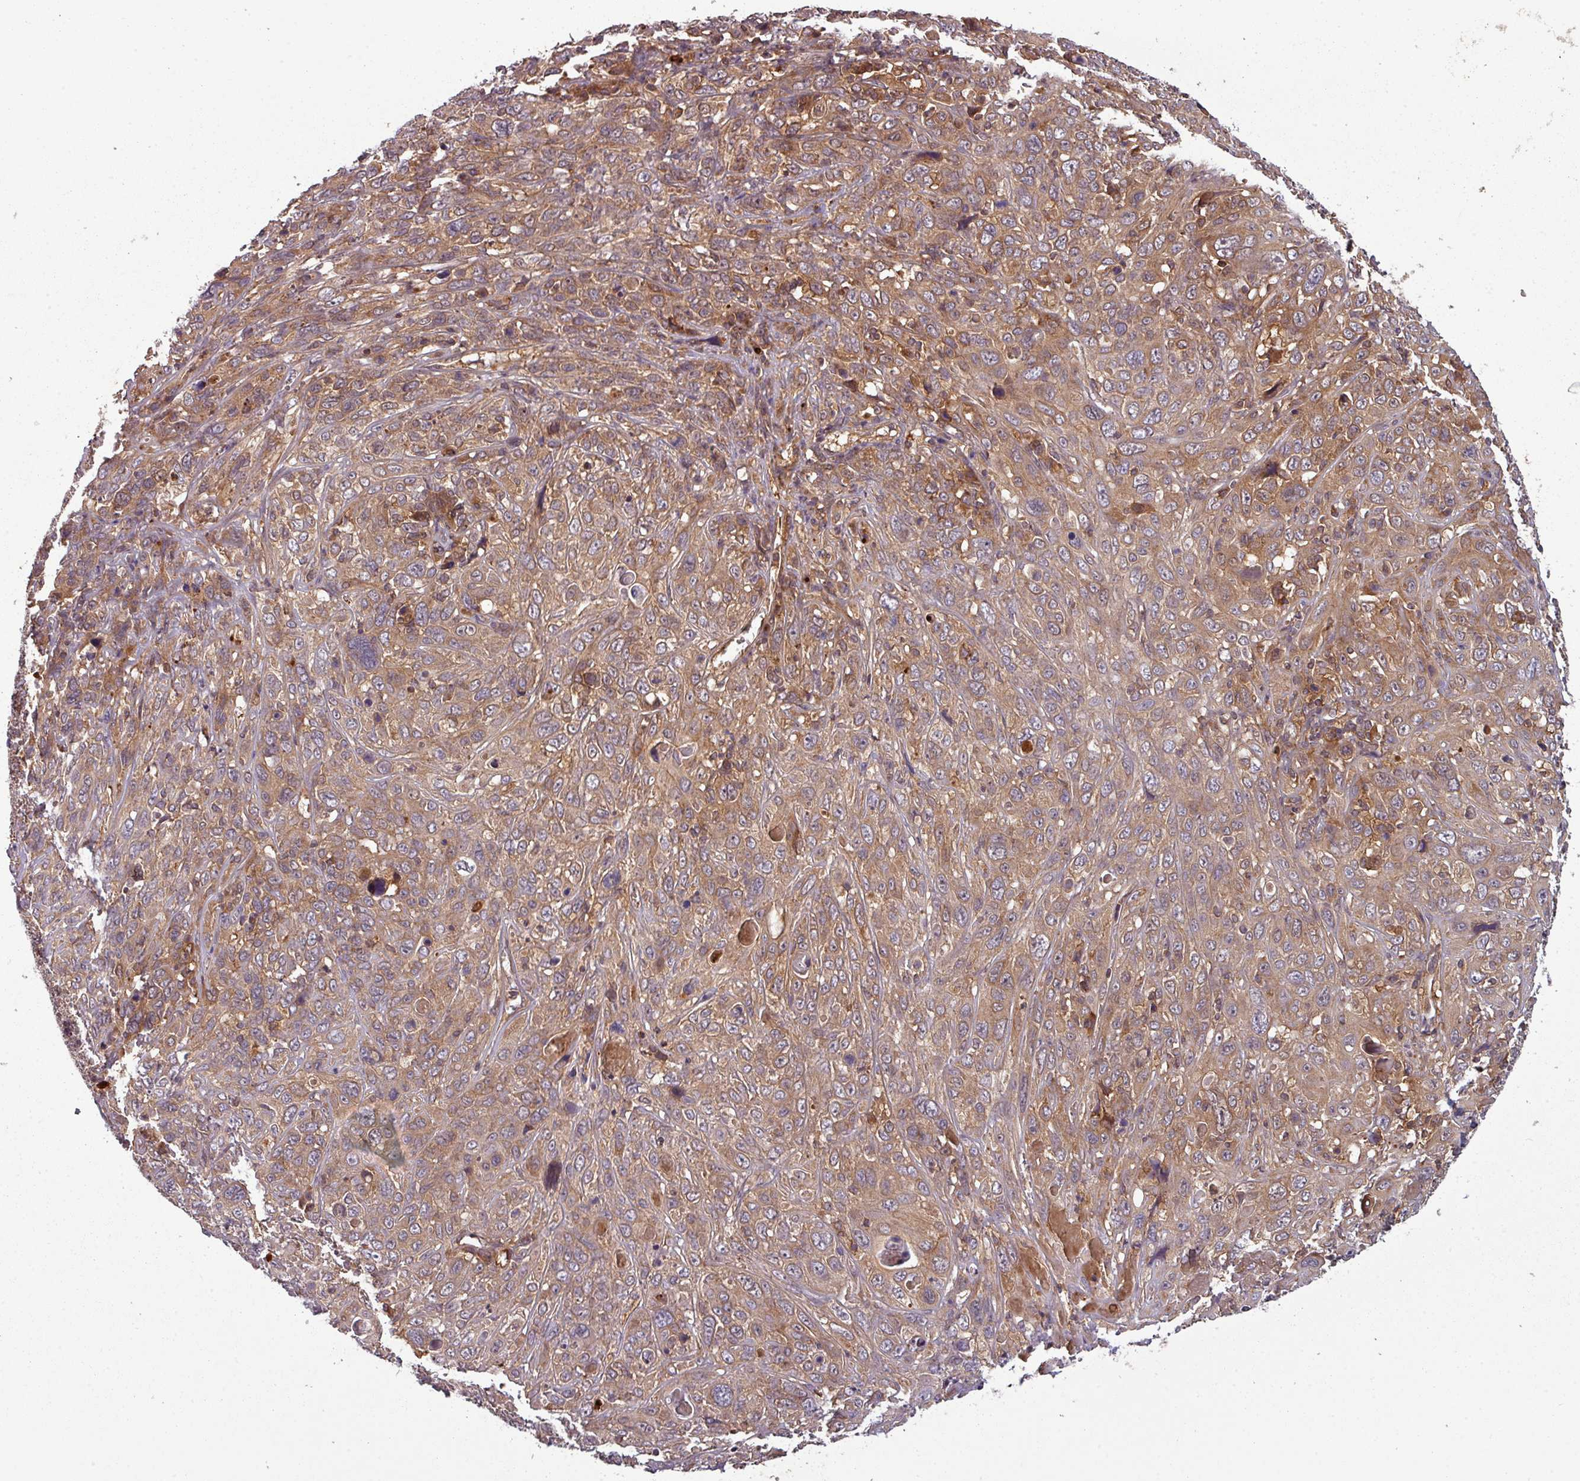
{"staining": {"intensity": "moderate", "quantity": ">75%", "location": "cytoplasmic/membranous"}, "tissue": "cervical cancer", "cell_type": "Tumor cells", "image_type": "cancer", "snomed": [{"axis": "morphology", "description": "Squamous cell carcinoma, NOS"}, {"axis": "topography", "description": "Cervix"}], "caption": "Cervical cancer stained with DAB immunohistochemistry (IHC) demonstrates medium levels of moderate cytoplasmic/membranous staining in about >75% of tumor cells.", "gene": "GSKIP", "patient": {"sex": "female", "age": 46}}